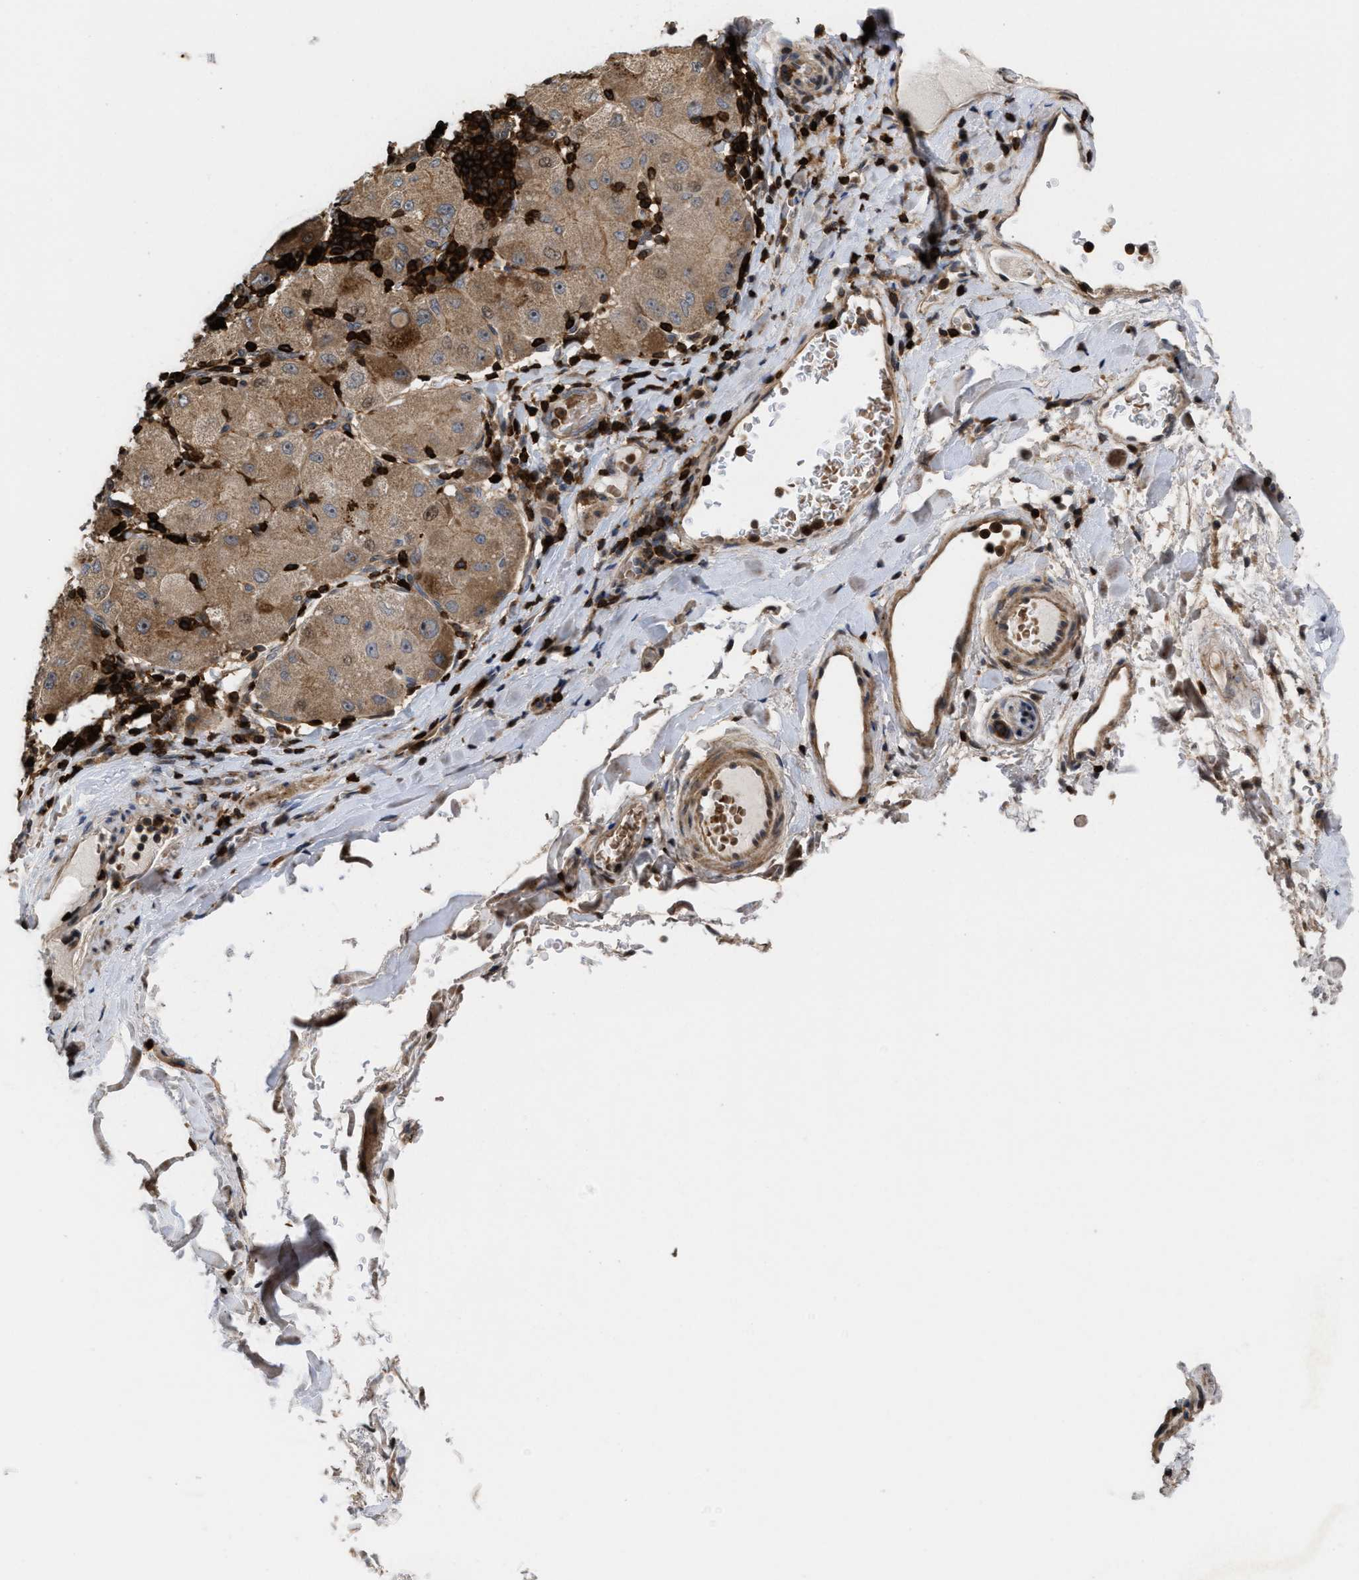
{"staining": {"intensity": "moderate", "quantity": ">75%", "location": "cytoplasmic/membranous,nuclear"}, "tissue": "liver cancer", "cell_type": "Tumor cells", "image_type": "cancer", "snomed": [{"axis": "morphology", "description": "Carcinoma, Hepatocellular, NOS"}, {"axis": "topography", "description": "Liver"}], "caption": "Protein expression analysis of human liver cancer (hepatocellular carcinoma) reveals moderate cytoplasmic/membranous and nuclear positivity in approximately >75% of tumor cells.", "gene": "PTPRE", "patient": {"sex": "male", "age": 80}}